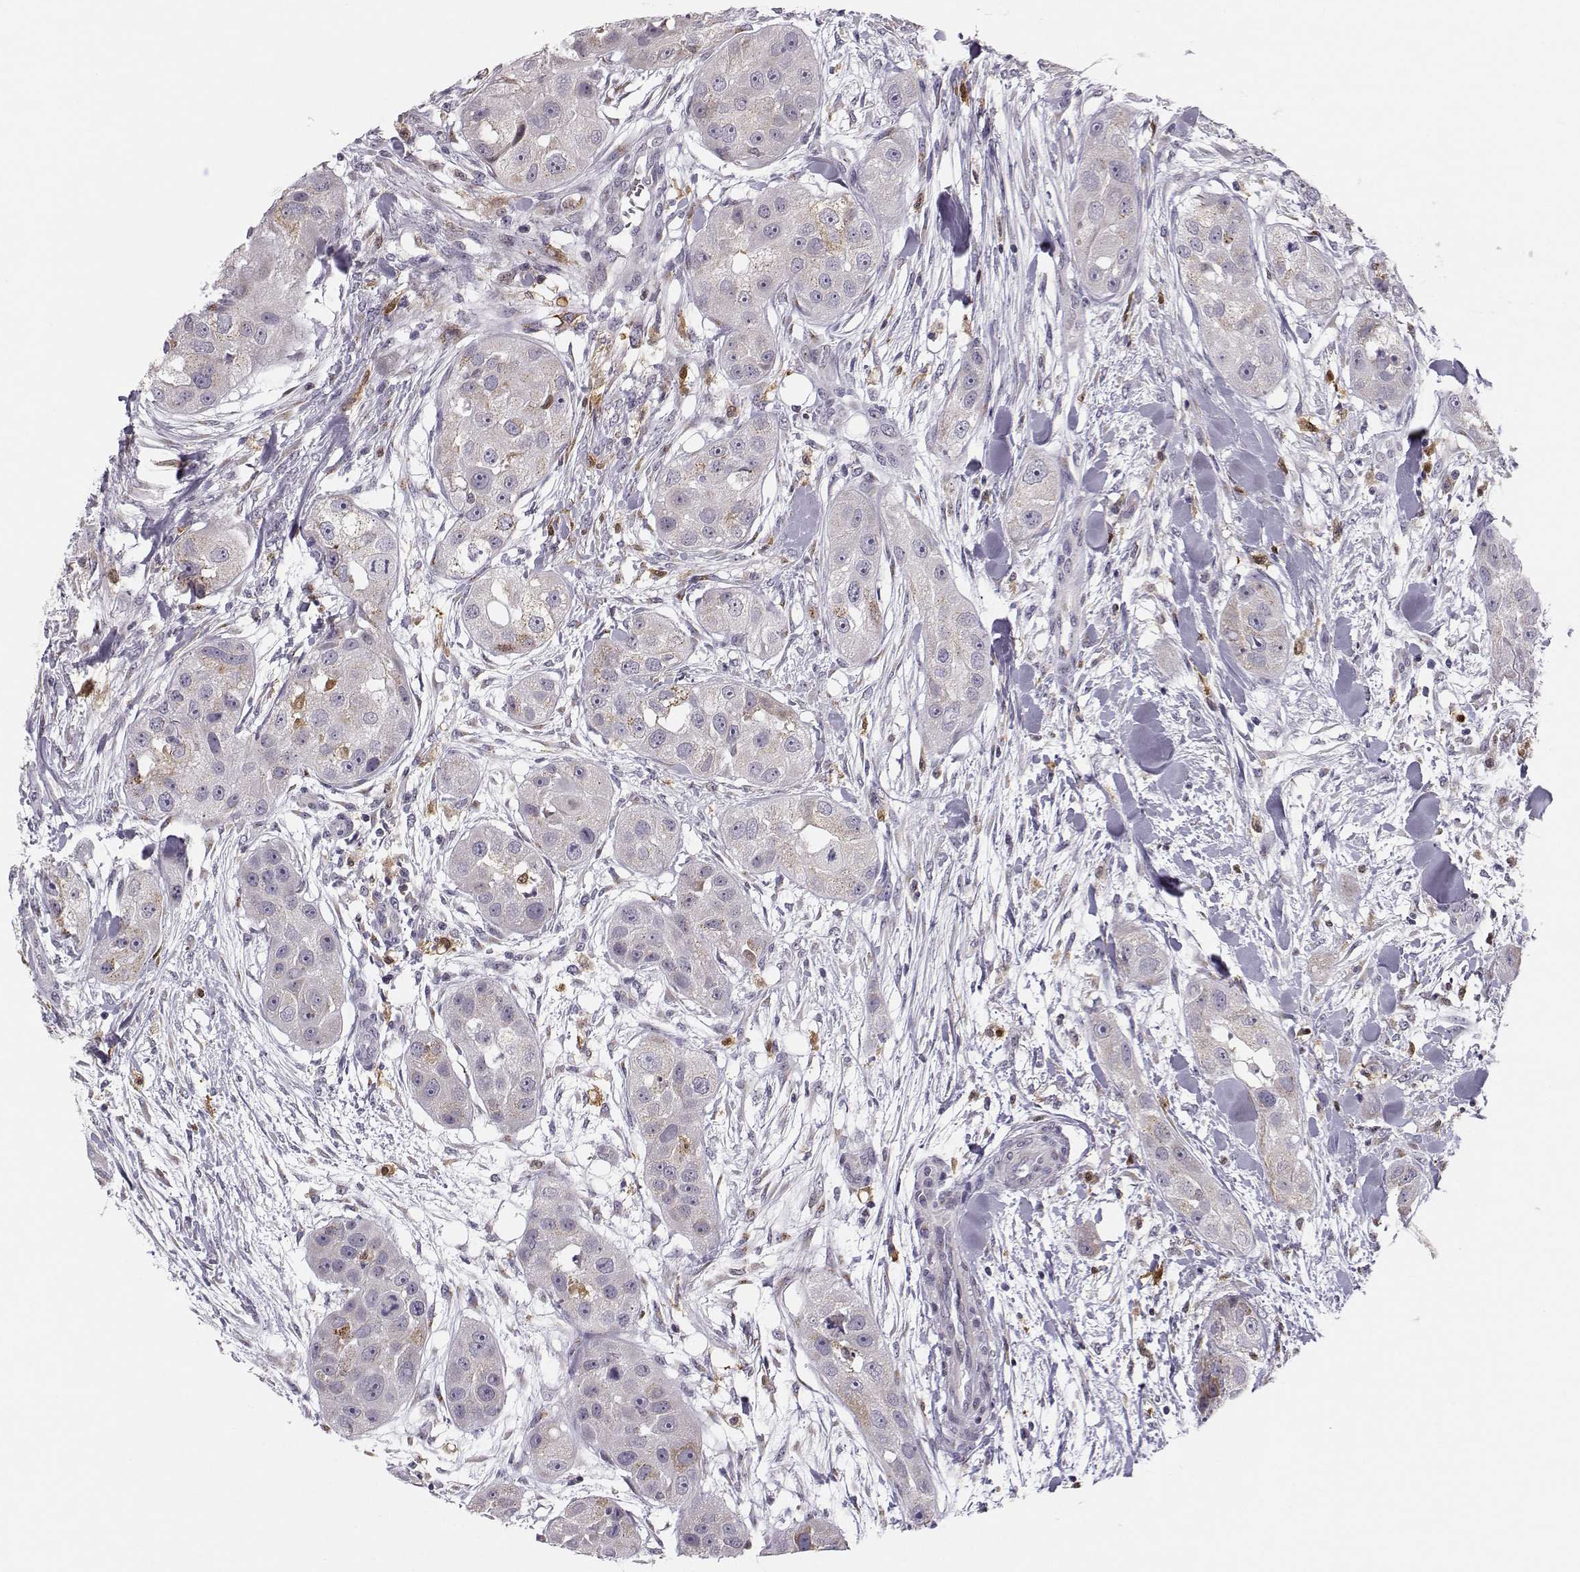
{"staining": {"intensity": "weak", "quantity": "<25%", "location": "cytoplasmic/membranous"}, "tissue": "head and neck cancer", "cell_type": "Tumor cells", "image_type": "cancer", "snomed": [{"axis": "morphology", "description": "Squamous cell carcinoma, NOS"}, {"axis": "topography", "description": "Head-Neck"}], "caption": "Head and neck cancer stained for a protein using IHC demonstrates no positivity tumor cells.", "gene": "HTR7", "patient": {"sex": "male", "age": 51}}